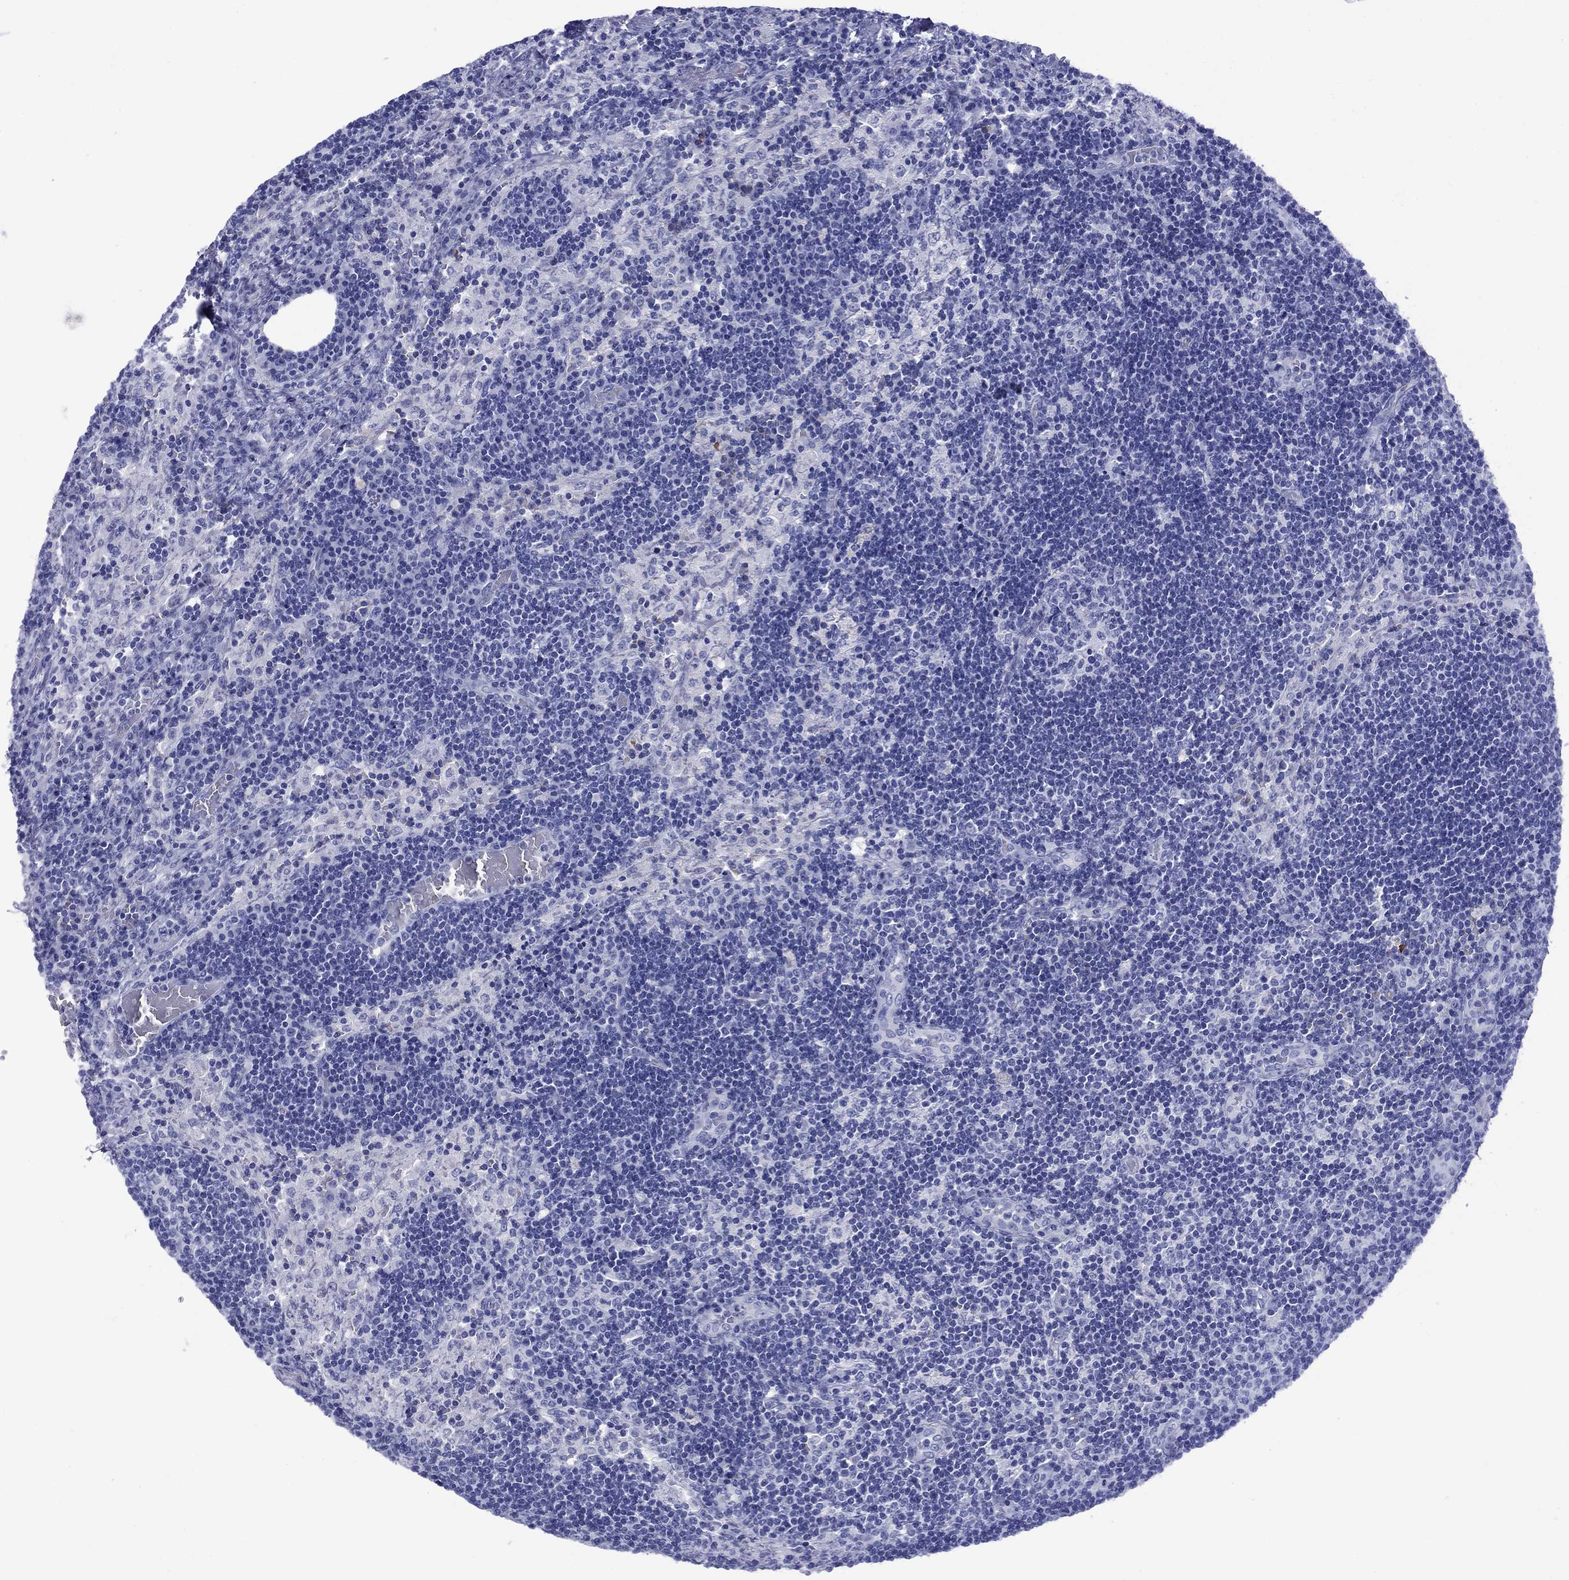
{"staining": {"intensity": "negative", "quantity": "none", "location": "none"}, "tissue": "lymph node", "cell_type": "Germinal center cells", "image_type": "normal", "snomed": [{"axis": "morphology", "description": "Normal tissue, NOS"}, {"axis": "topography", "description": "Lymph node"}], "caption": "IHC of benign human lymph node shows no positivity in germinal center cells.", "gene": "ROM1", "patient": {"sex": "male", "age": 63}}